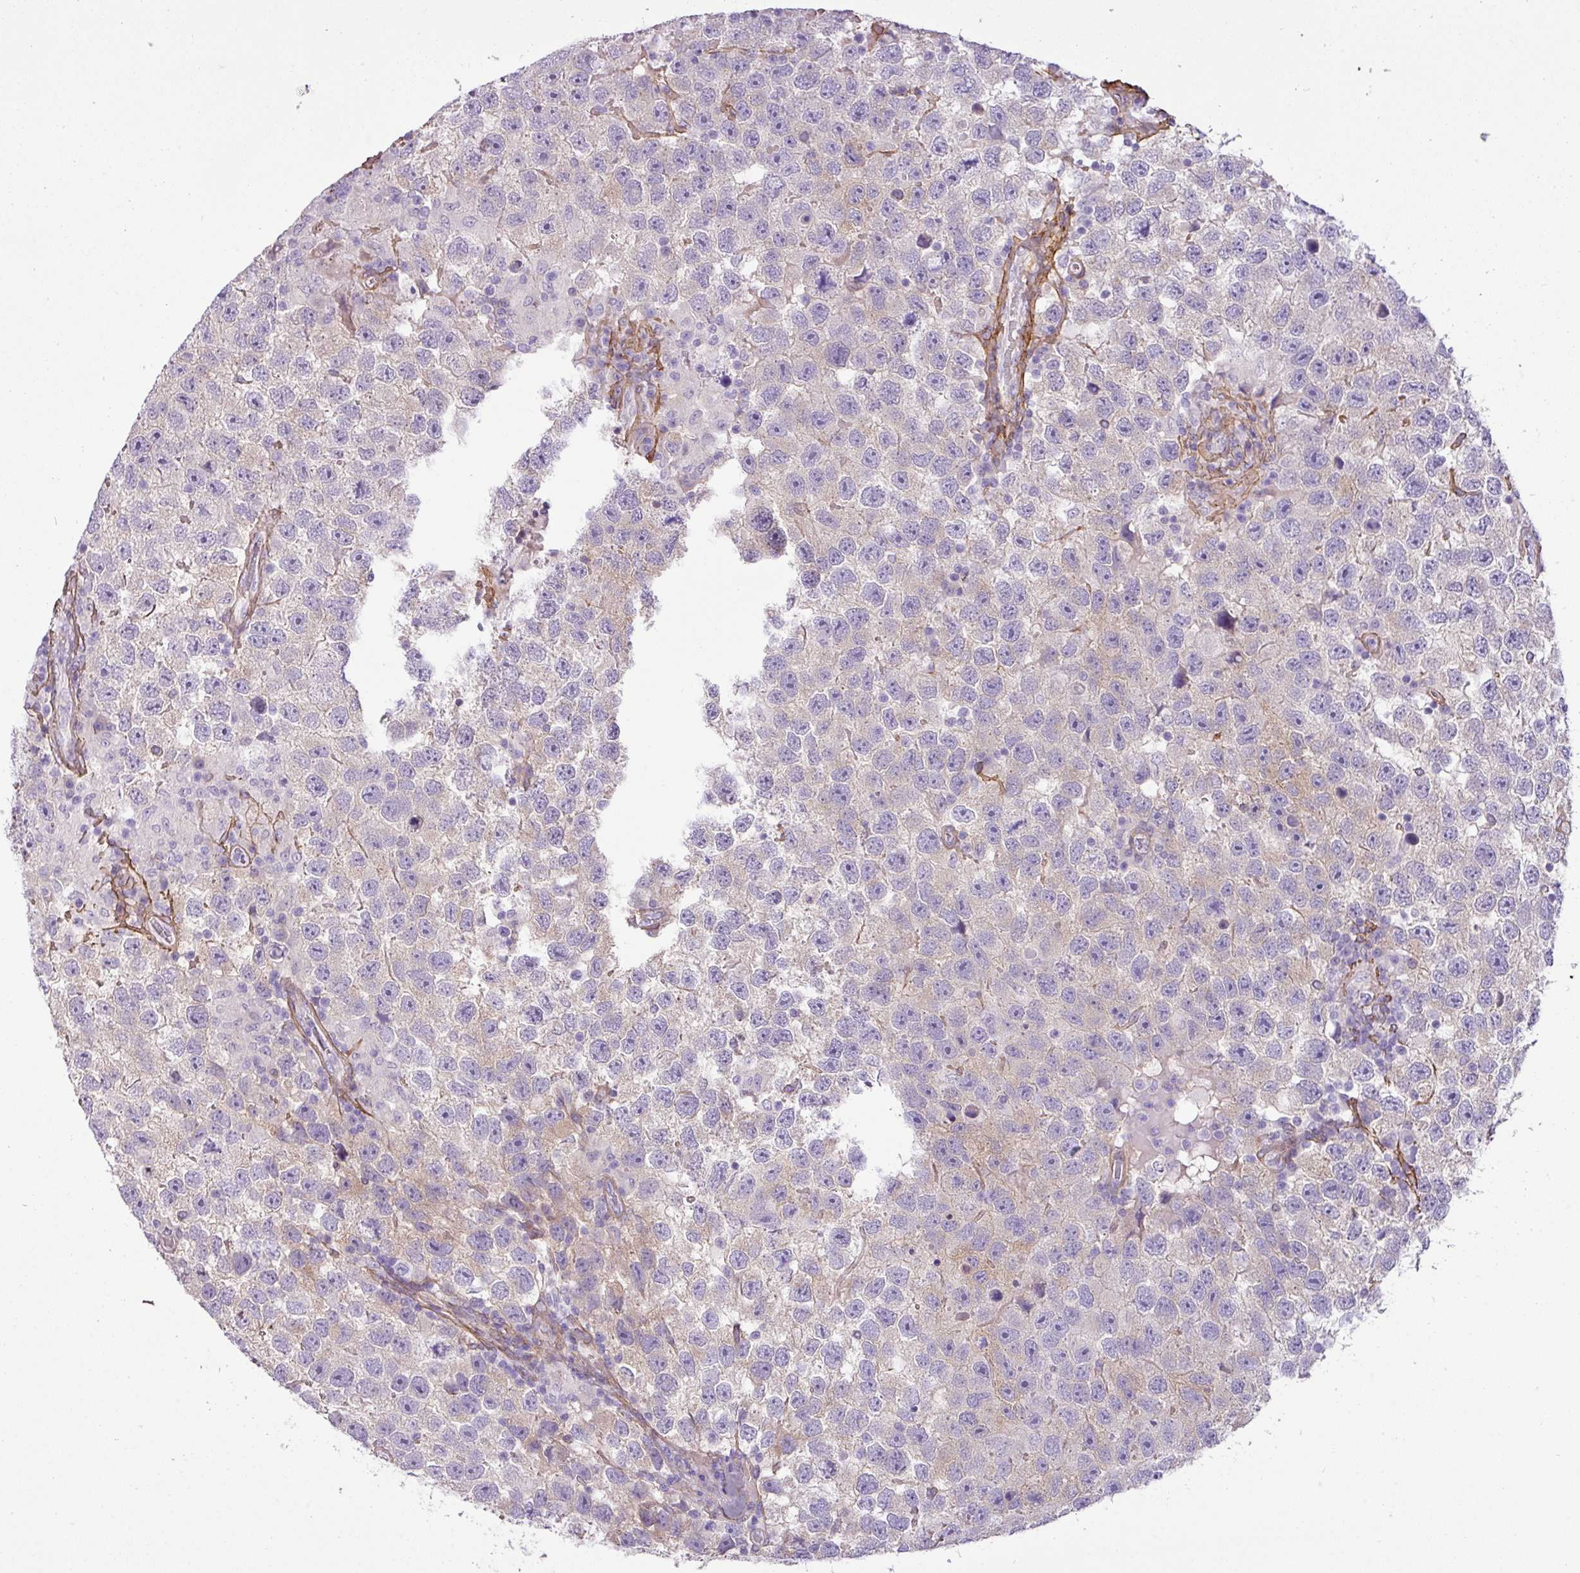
{"staining": {"intensity": "negative", "quantity": "none", "location": "none"}, "tissue": "testis cancer", "cell_type": "Tumor cells", "image_type": "cancer", "snomed": [{"axis": "morphology", "description": "Seminoma, NOS"}, {"axis": "topography", "description": "Testis"}], "caption": "The micrograph exhibits no significant expression in tumor cells of testis cancer.", "gene": "PARD6G", "patient": {"sex": "male", "age": 26}}